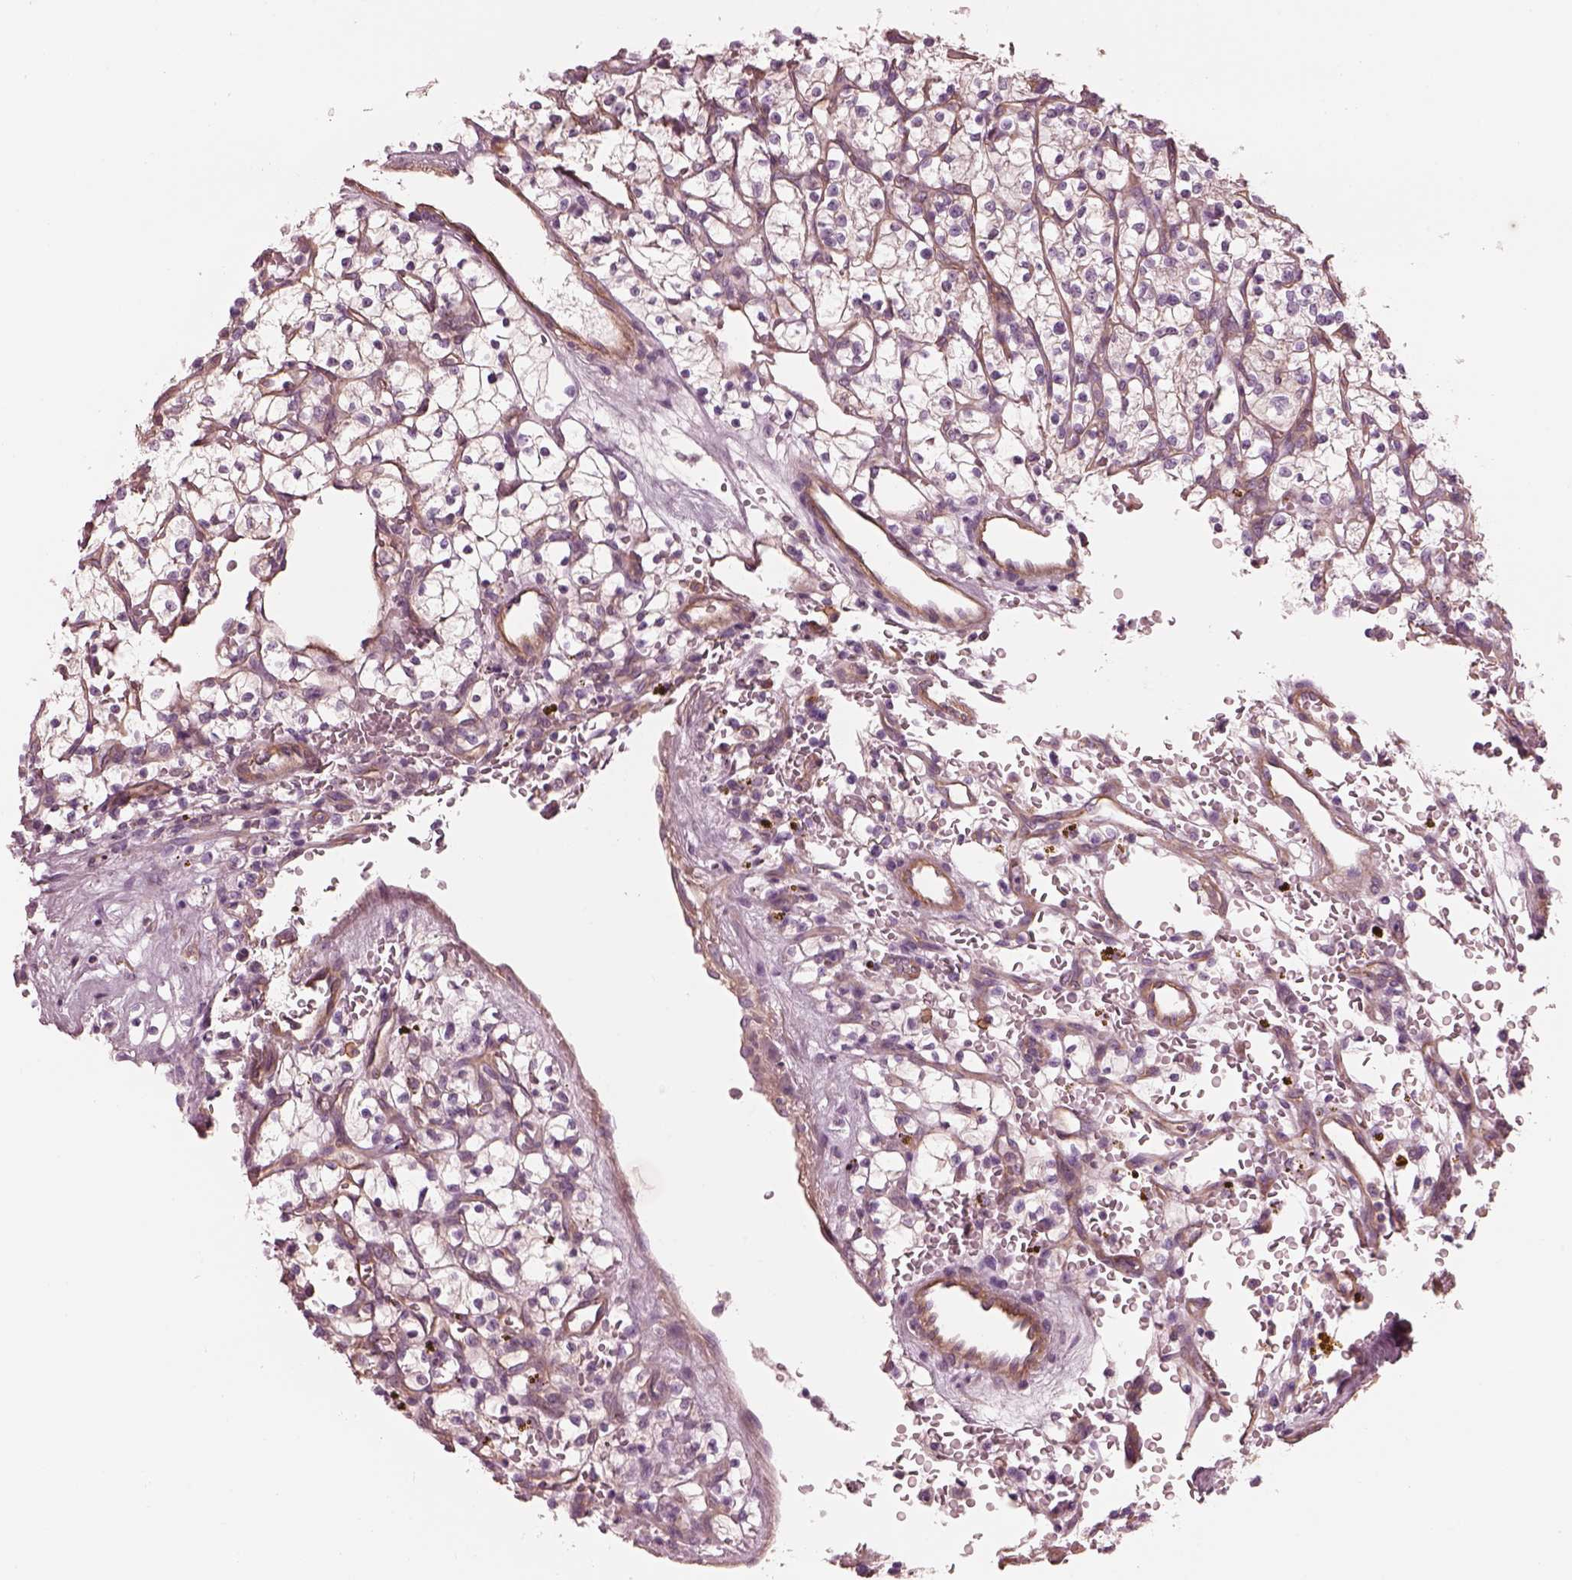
{"staining": {"intensity": "weak", "quantity": "25%-75%", "location": "cytoplasmic/membranous"}, "tissue": "renal cancer", "cell_type": "Tumor cells", "image_type": "cancer", "snomed": [{"axis": "morphology", "description": "Adenocarcinoma, NOS"}, {"axis": "topography", "description": "Kidney"}], "caption": "This is a micrograph of immunohistochemistry (IHC) staining of renal cancer, which shows weak expression in the cytoplasmic/membranous of tumor cells.", "gene": "ELAPOR1", "patient": {"sex": "female", "age": 64}}